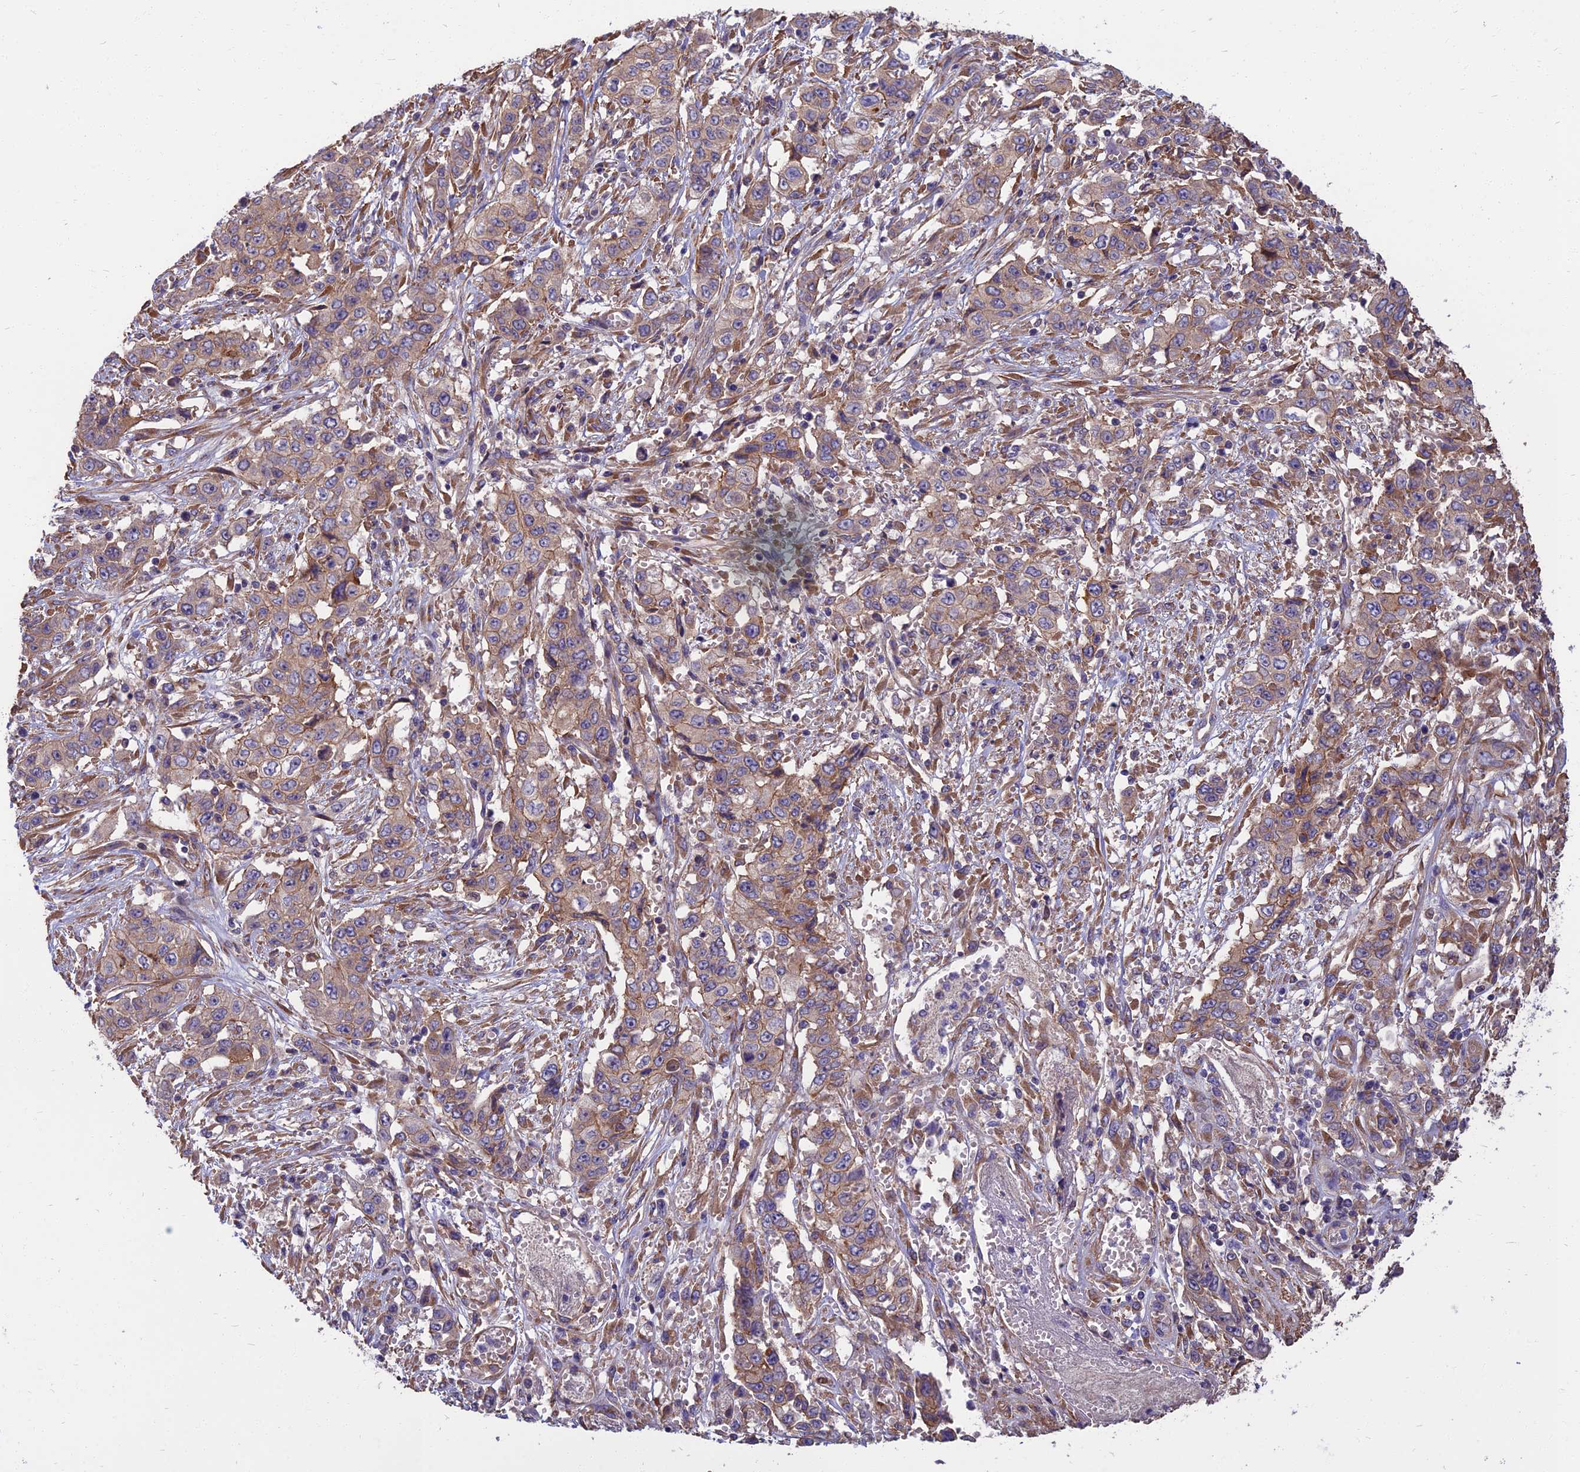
{"staining": {"intensity": "weak", "quantity": "25%-75%", "location": "cytoplasmic/membranous"}, "tissue": "stomach cancer", "cell_type": "Tumor cells", "image_type": "cancer", "snomed": [{"axis": "morphology", "description": "Normal tissue, NOS"}, {"axis": "morphology", "description": "Adenocarcinoma, NOS"}, {"axis": "topography", "description": "Stomach"}], "caption": "There is low levels of weak cytoplasmic/membranous expression in tumor cells of stomach cancer, as demonstrated by immunohistochemical staining (brown color).", "gene": "WDR24", "patient": {"sex": "female", "age": 64}}